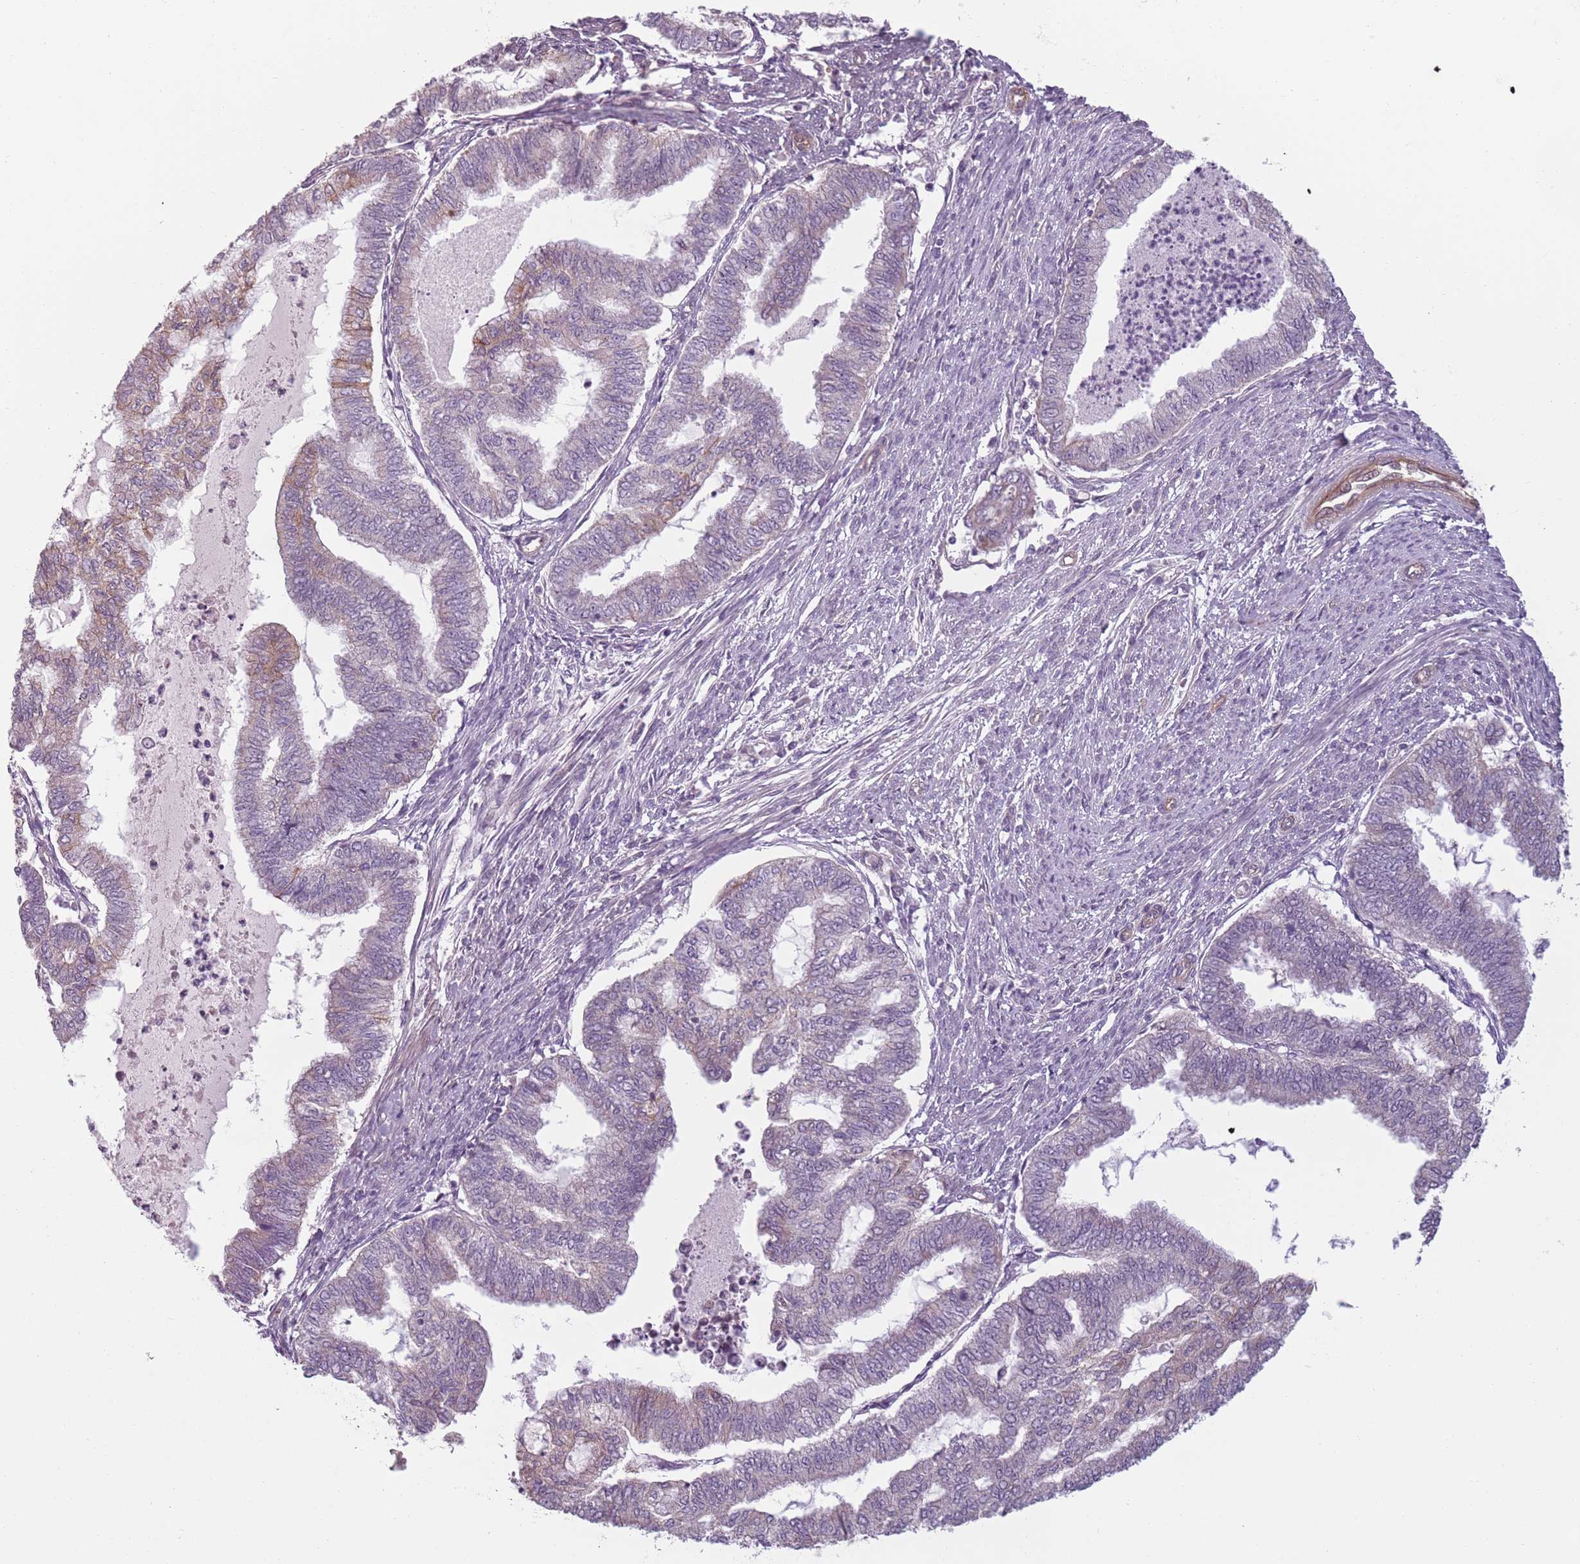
{"staining": {"intensity": "moderate", "quantity": "<25%", "location": "cytoplasmic/membranous"}, "tissue": "endometrial cancer", "cell_type": "Tumor cells", "image_type": "cancer", "snomed": [{"axis": "morphology", "description": "Adenocarcinoma, NOS"}, {"axis": "topography", "description": "Endometrium"}], "caption": "A brown stain highlights moderate cytoplasmic/membranous expression of a protein in adenocarcinoma (endometrial) tumor cells. The protein is shown in brown color, while the nuclei are stained blue.", "gene": "TLCD2", "patient": {"sex": "female", "age": 79}}